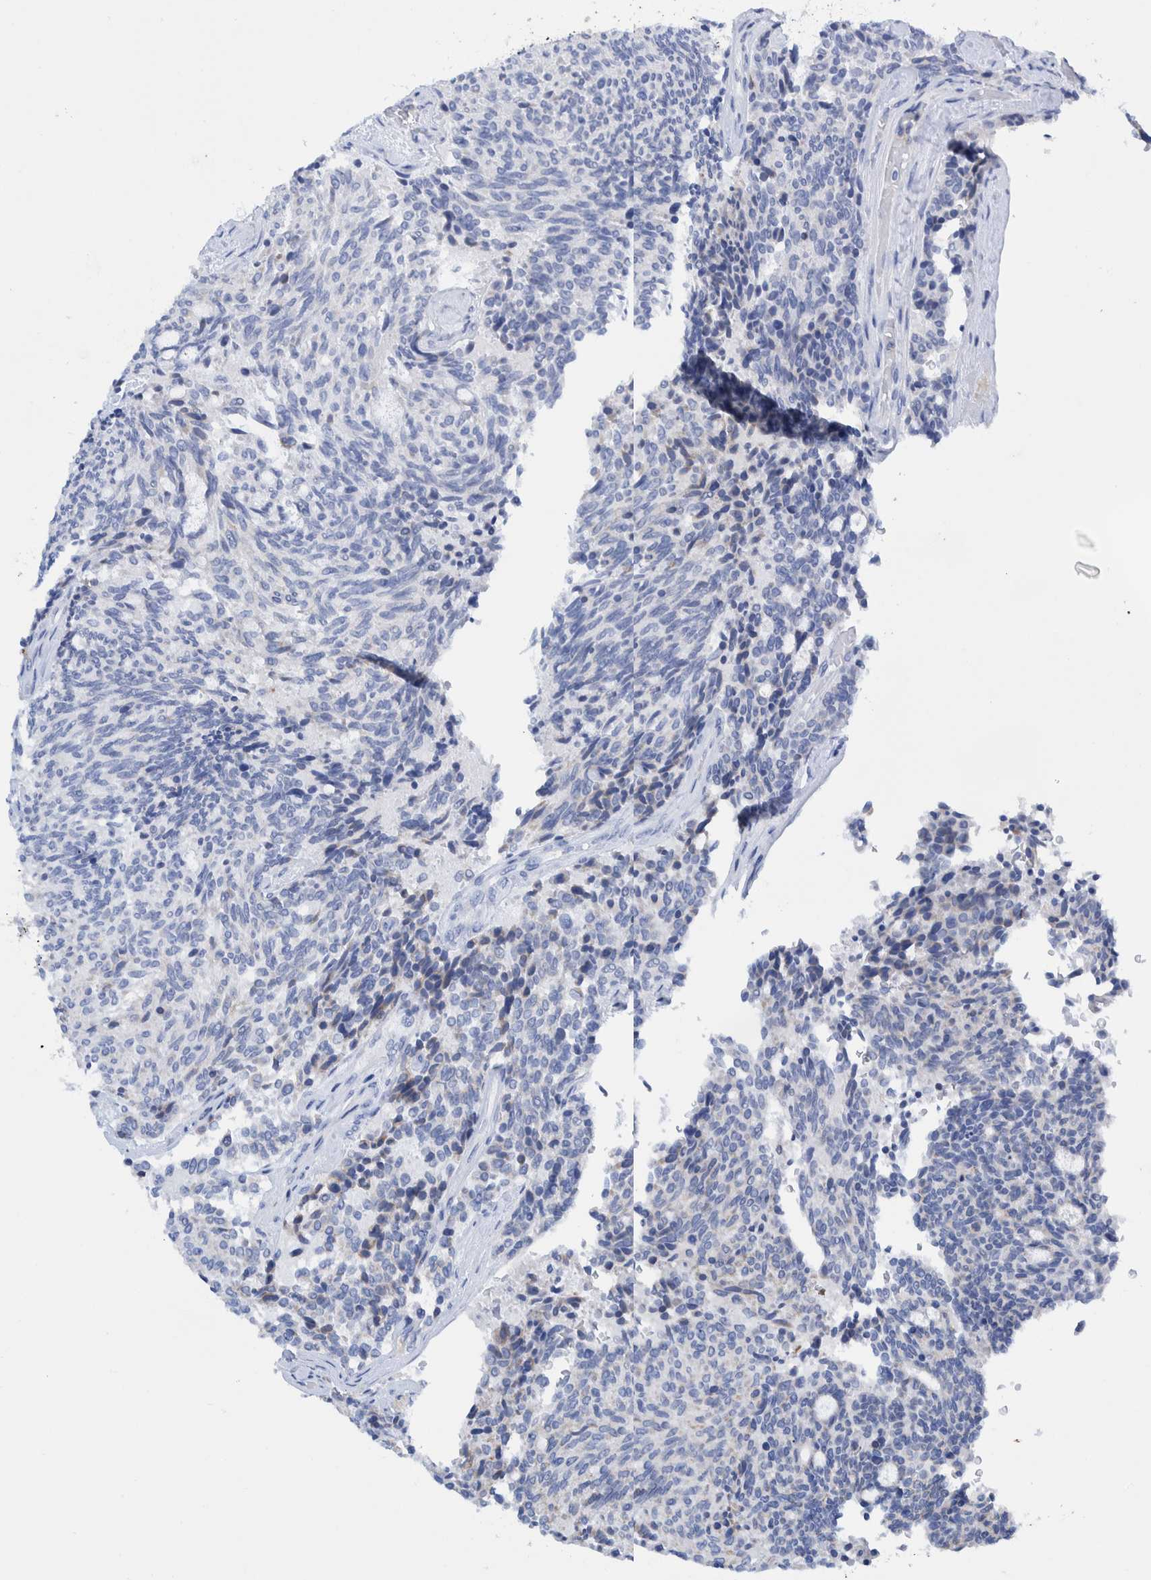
{"staining": {"intensity": "negative", "quantity": "none", "location": "none"}, "tissue": "carcinoid", "cell_type": "Tumor cells", "image_type": "cancer", "snomed": [{"axis": "morphology", "description": "Carcinoid, malignant, NOS"}, {"axis": "topography", "description": "Pancreas"}], "caption": "An immunohistochemistry (IHC) image of carcinoid is shown. There is no staining in tumor cells of carcinoid.", "gene": "KRT14", "patient": {"sex": "female", "age": 54}}